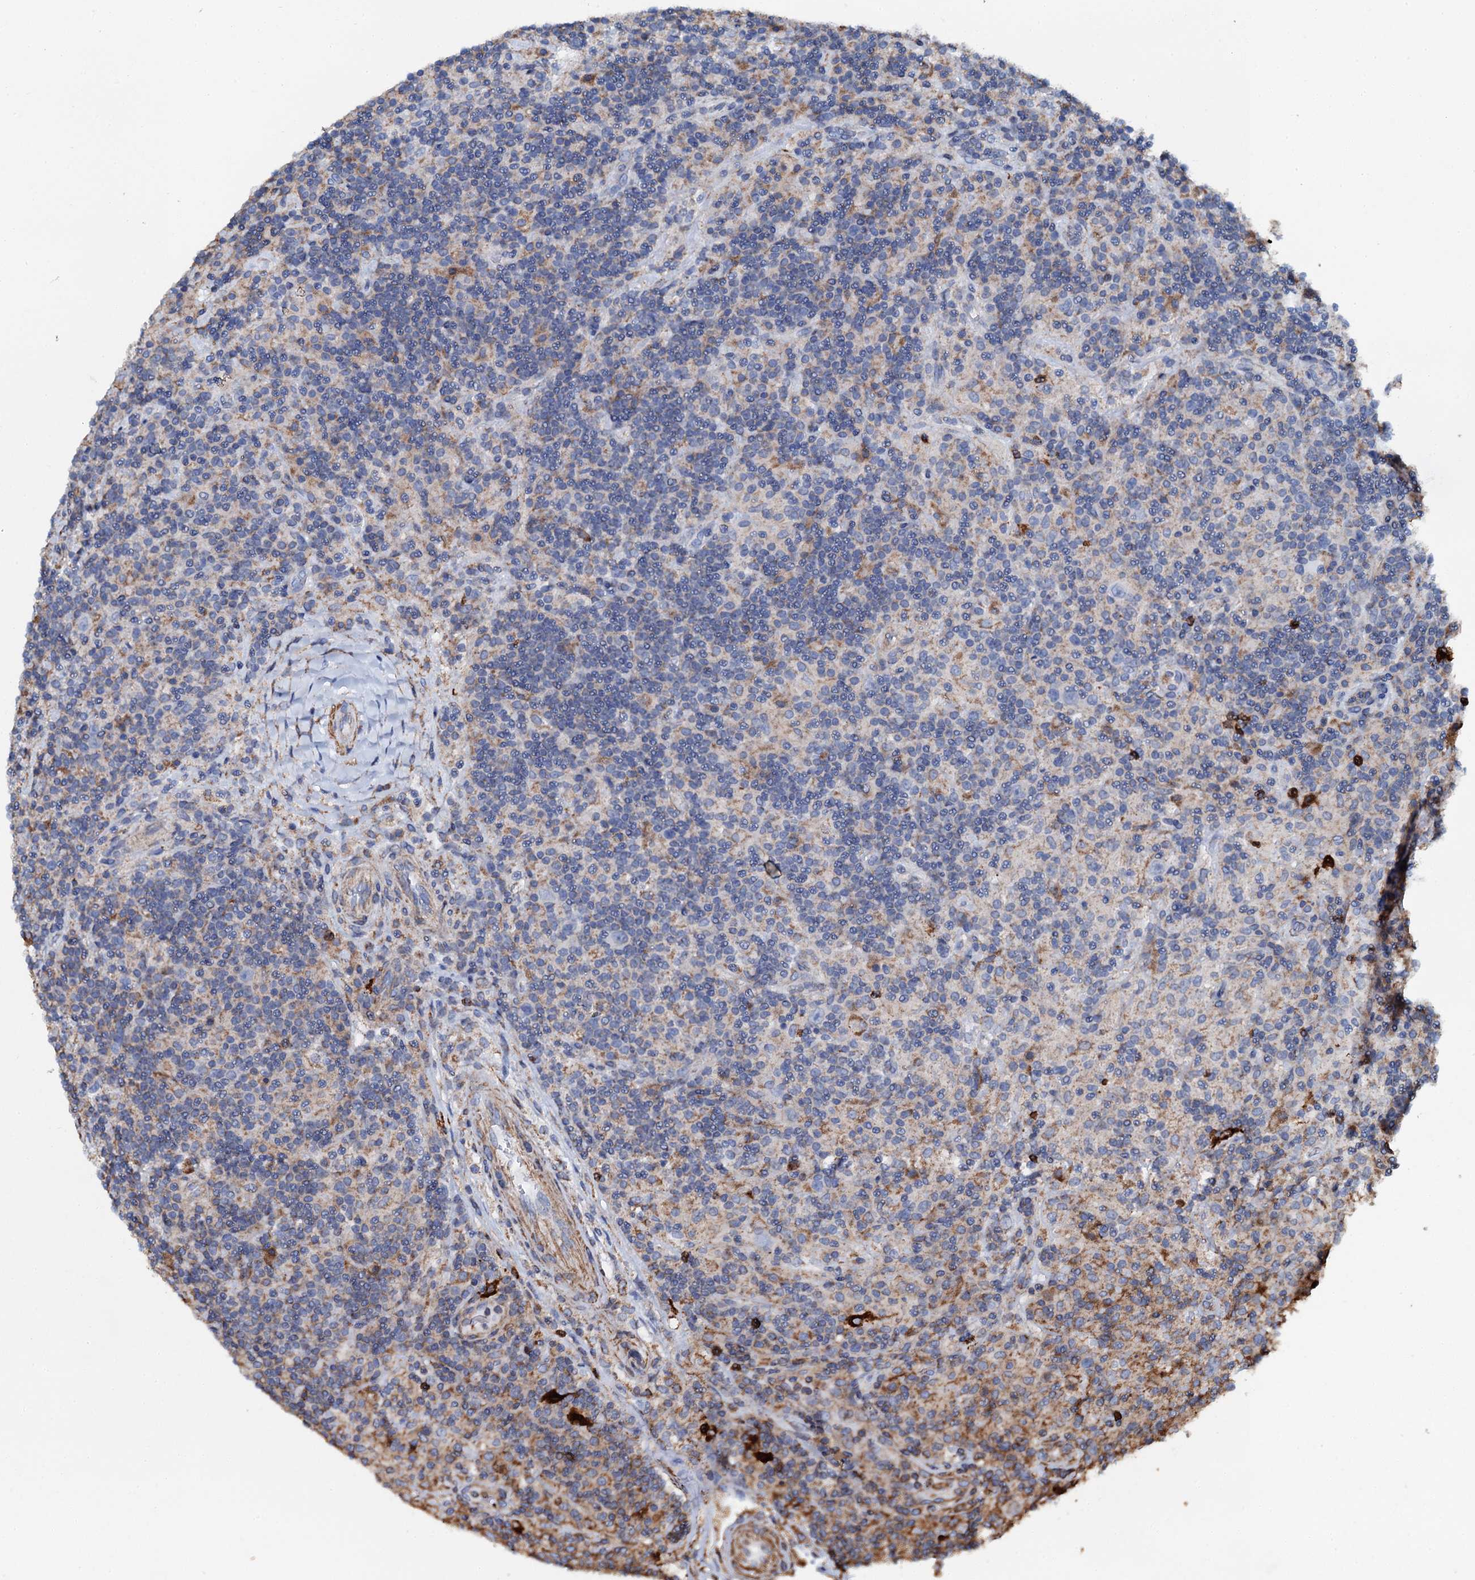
{"staining": {"intensity": "negative", "quantity": "none", "location": "none"}, "tissue": "lymphoma", "cell_type": "Tumor cells", "image_type": "cancer", "snomed": [{"axis": "morphology", "description": "Hodgkin's disease, NOS"}, {"axis": "topography", "description": "Lymph node"}], "caption": "Tumor cells show no significant protein expression in lymphoma.", "gene": "INTS10", "patient": {"sex": "male", "age": 70}}